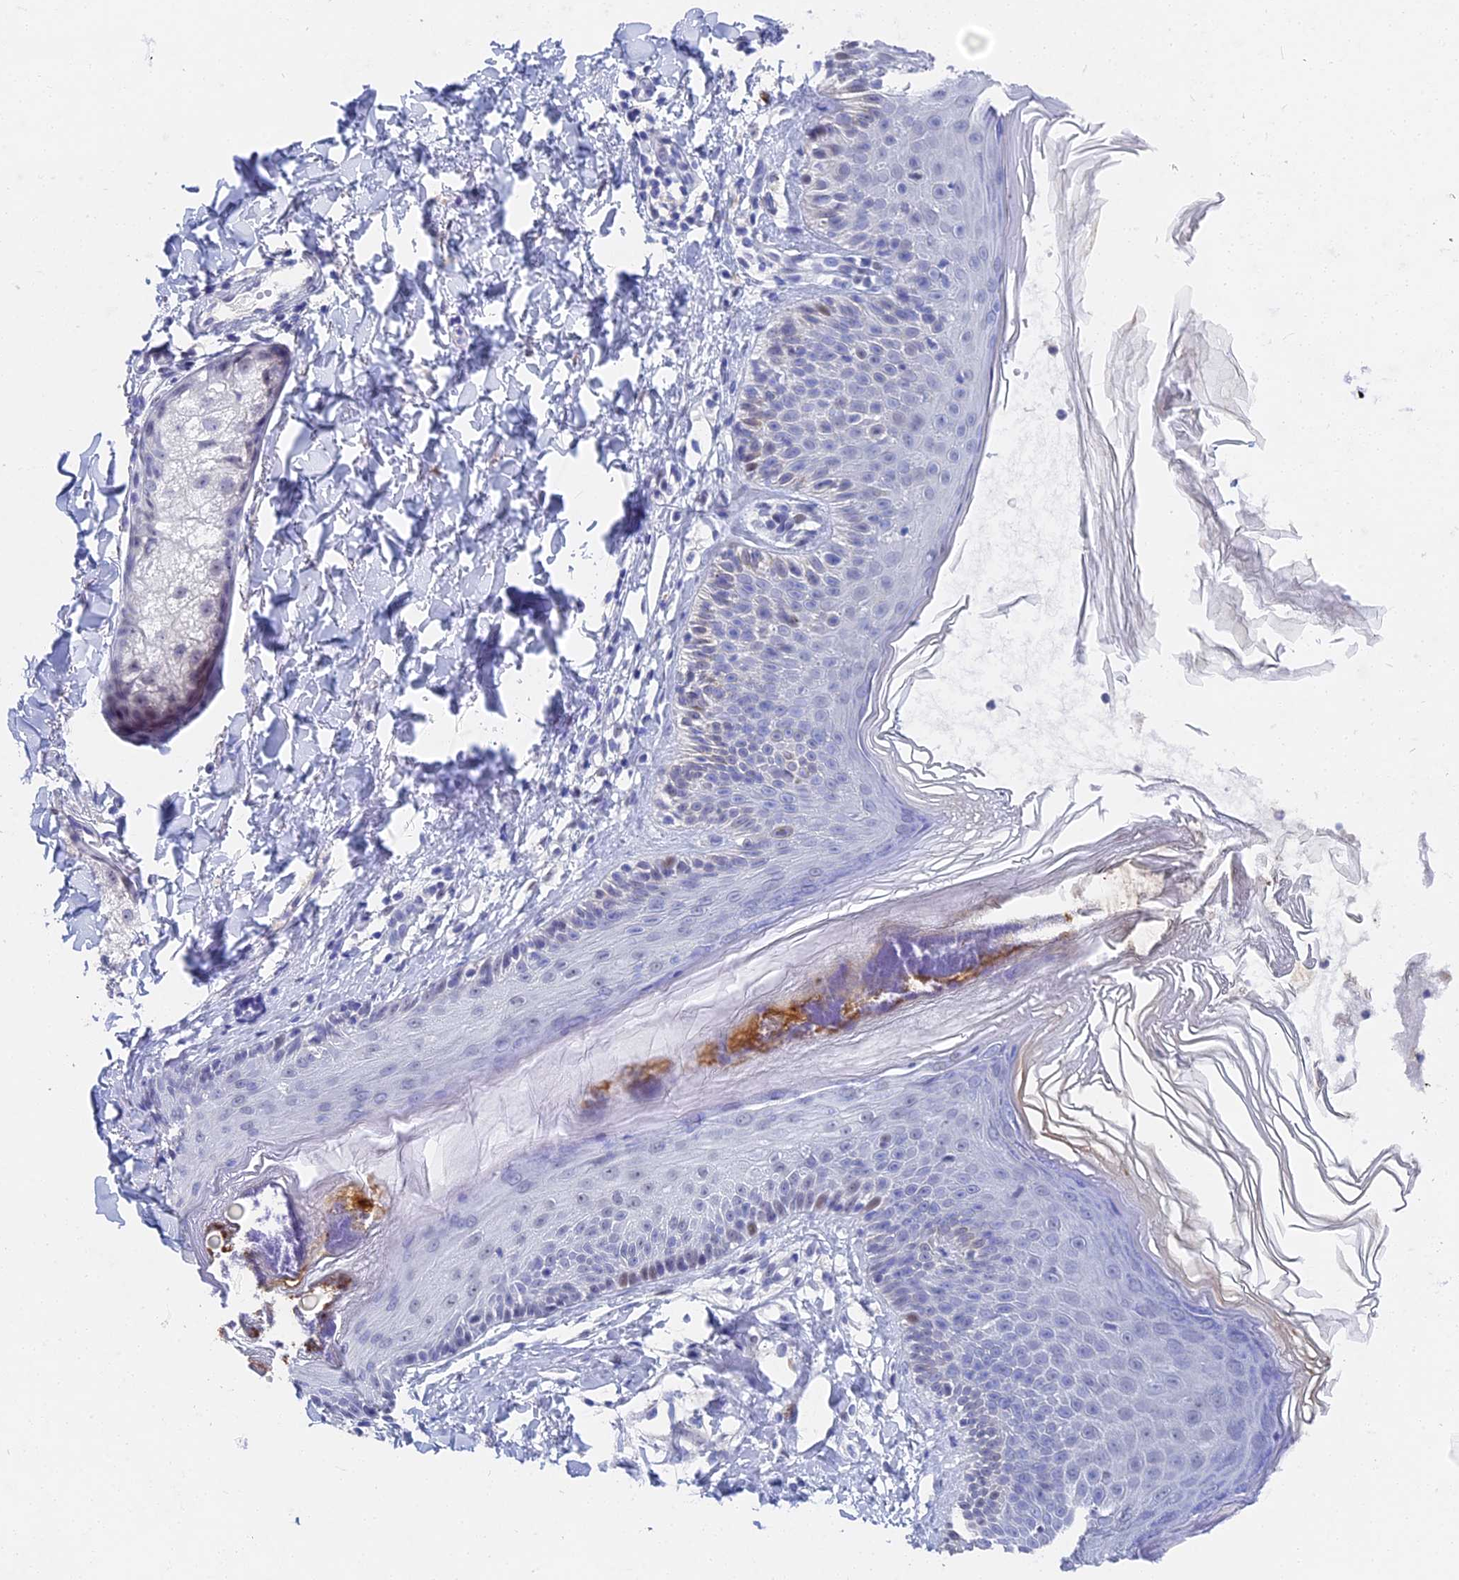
{"staining": {"intensity": "negative", "quantity": "none", "location": "none"}, "tissue": "skin", "cell_type": "Fibroblasts", "image_type": "normal", "snomed": [{"axis": "morphology", "description": "Normal tissue, NOS"}, {"axis": "topography", "description": "Skin"}], "caption": "The histopathology image displays no staining of fibroblasts in normal skin.", "gene": "VPS33B", "patient": {"sex": "male", "age": 52}}